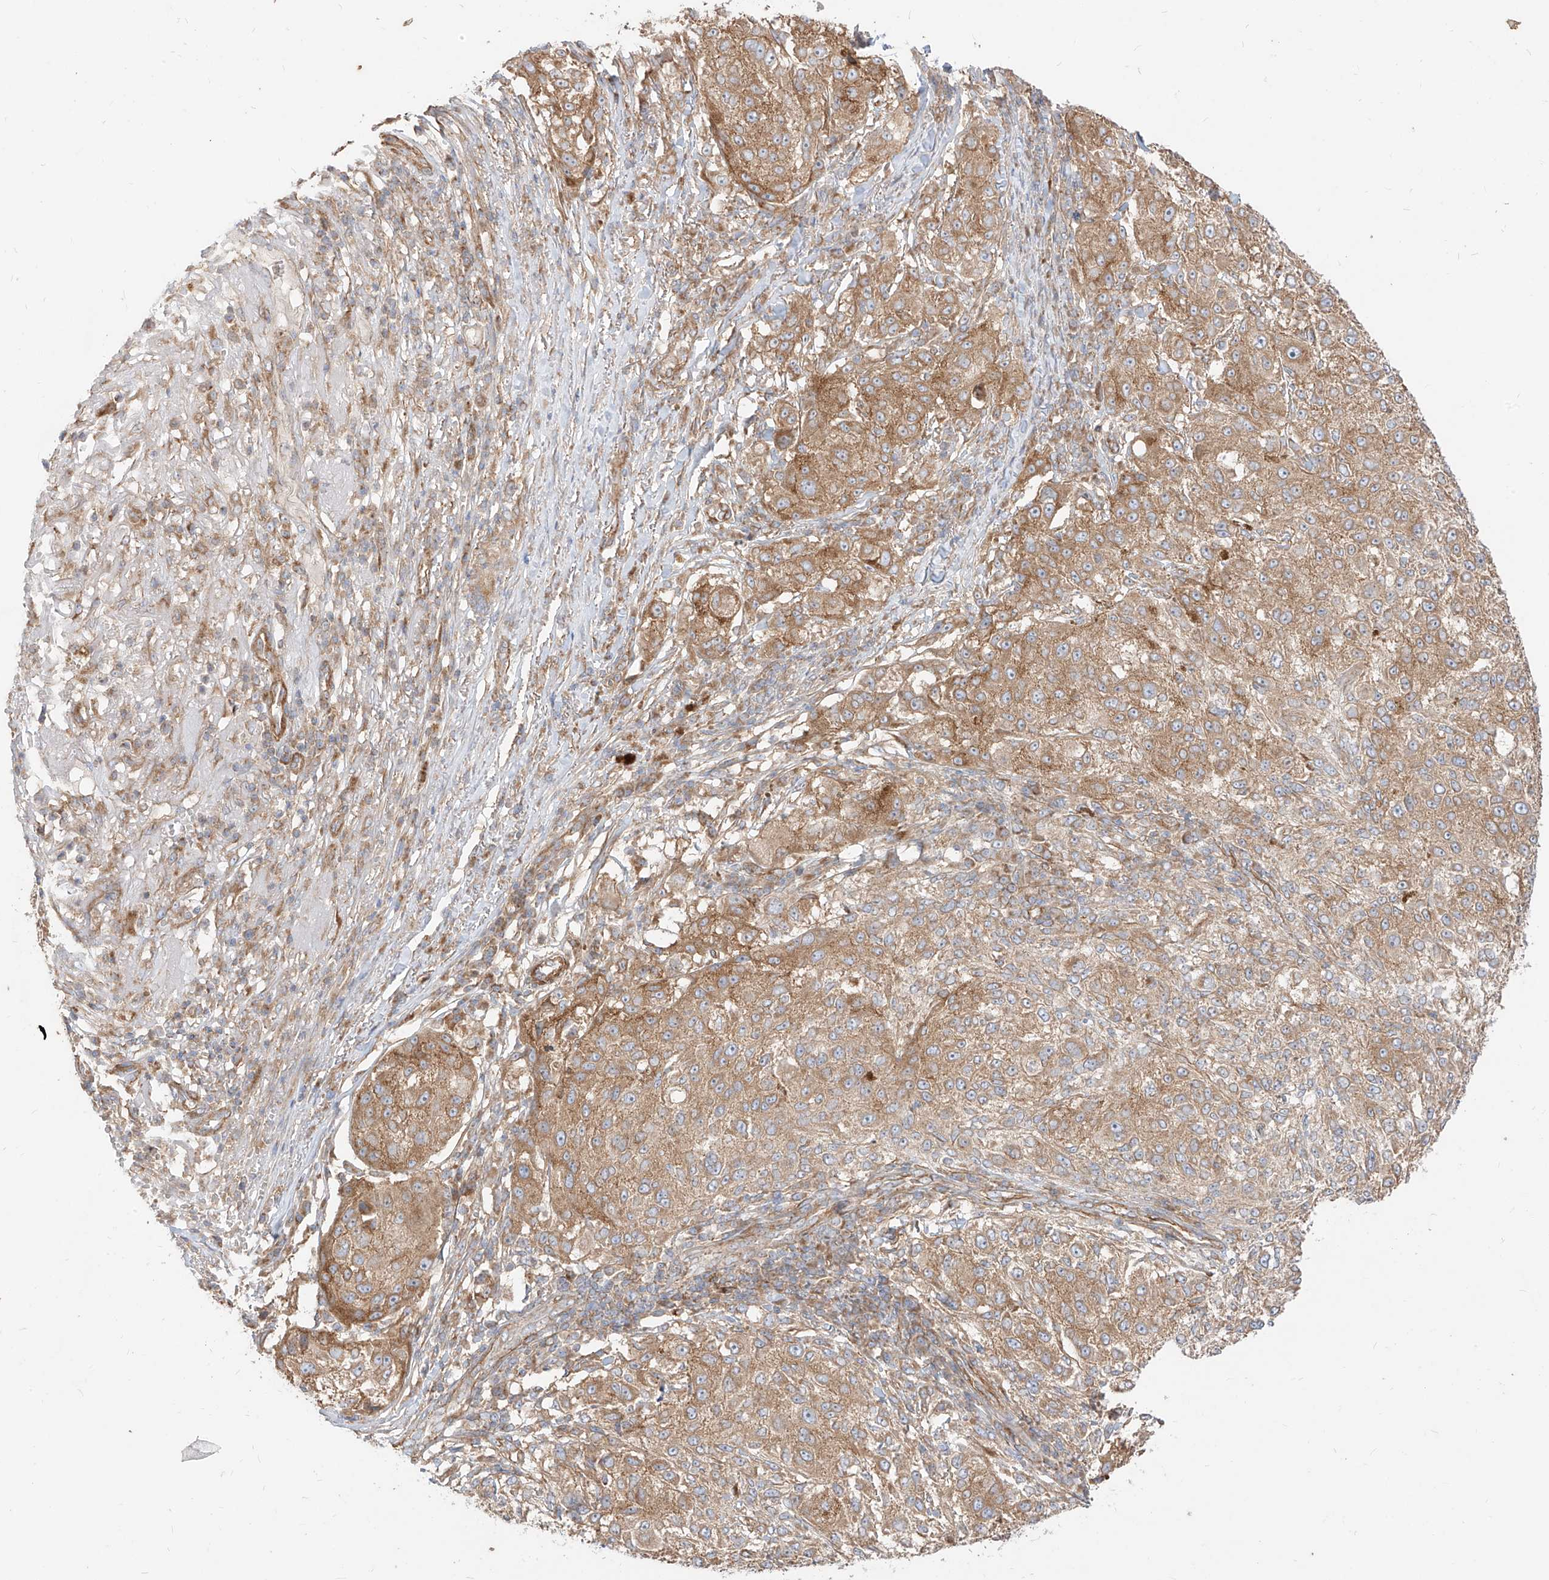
{"staining": {"intensity": "moderate", "quantity": ">75%", "location": "cytoplasmic/membranous"}, "tissue": "melanoma", "cell_type": "Tumor cells", "image_type": "cancer", "snomed": [{"axis": "morphology", "description": "Necrosis, NOS"}, {"axis": "morphology", "description": "Malignant melanoma, NOS"}, {"axis": "topography", "description": "Skin"}], "caption": "Human malignant melanoma stained for a protein (brown) demonstrates moderate cytoplasmic/membranous positive expression in about >75% of tumor cells.", "gene": "PLCL1", "patient": {"sex": "female", "age": 87}}